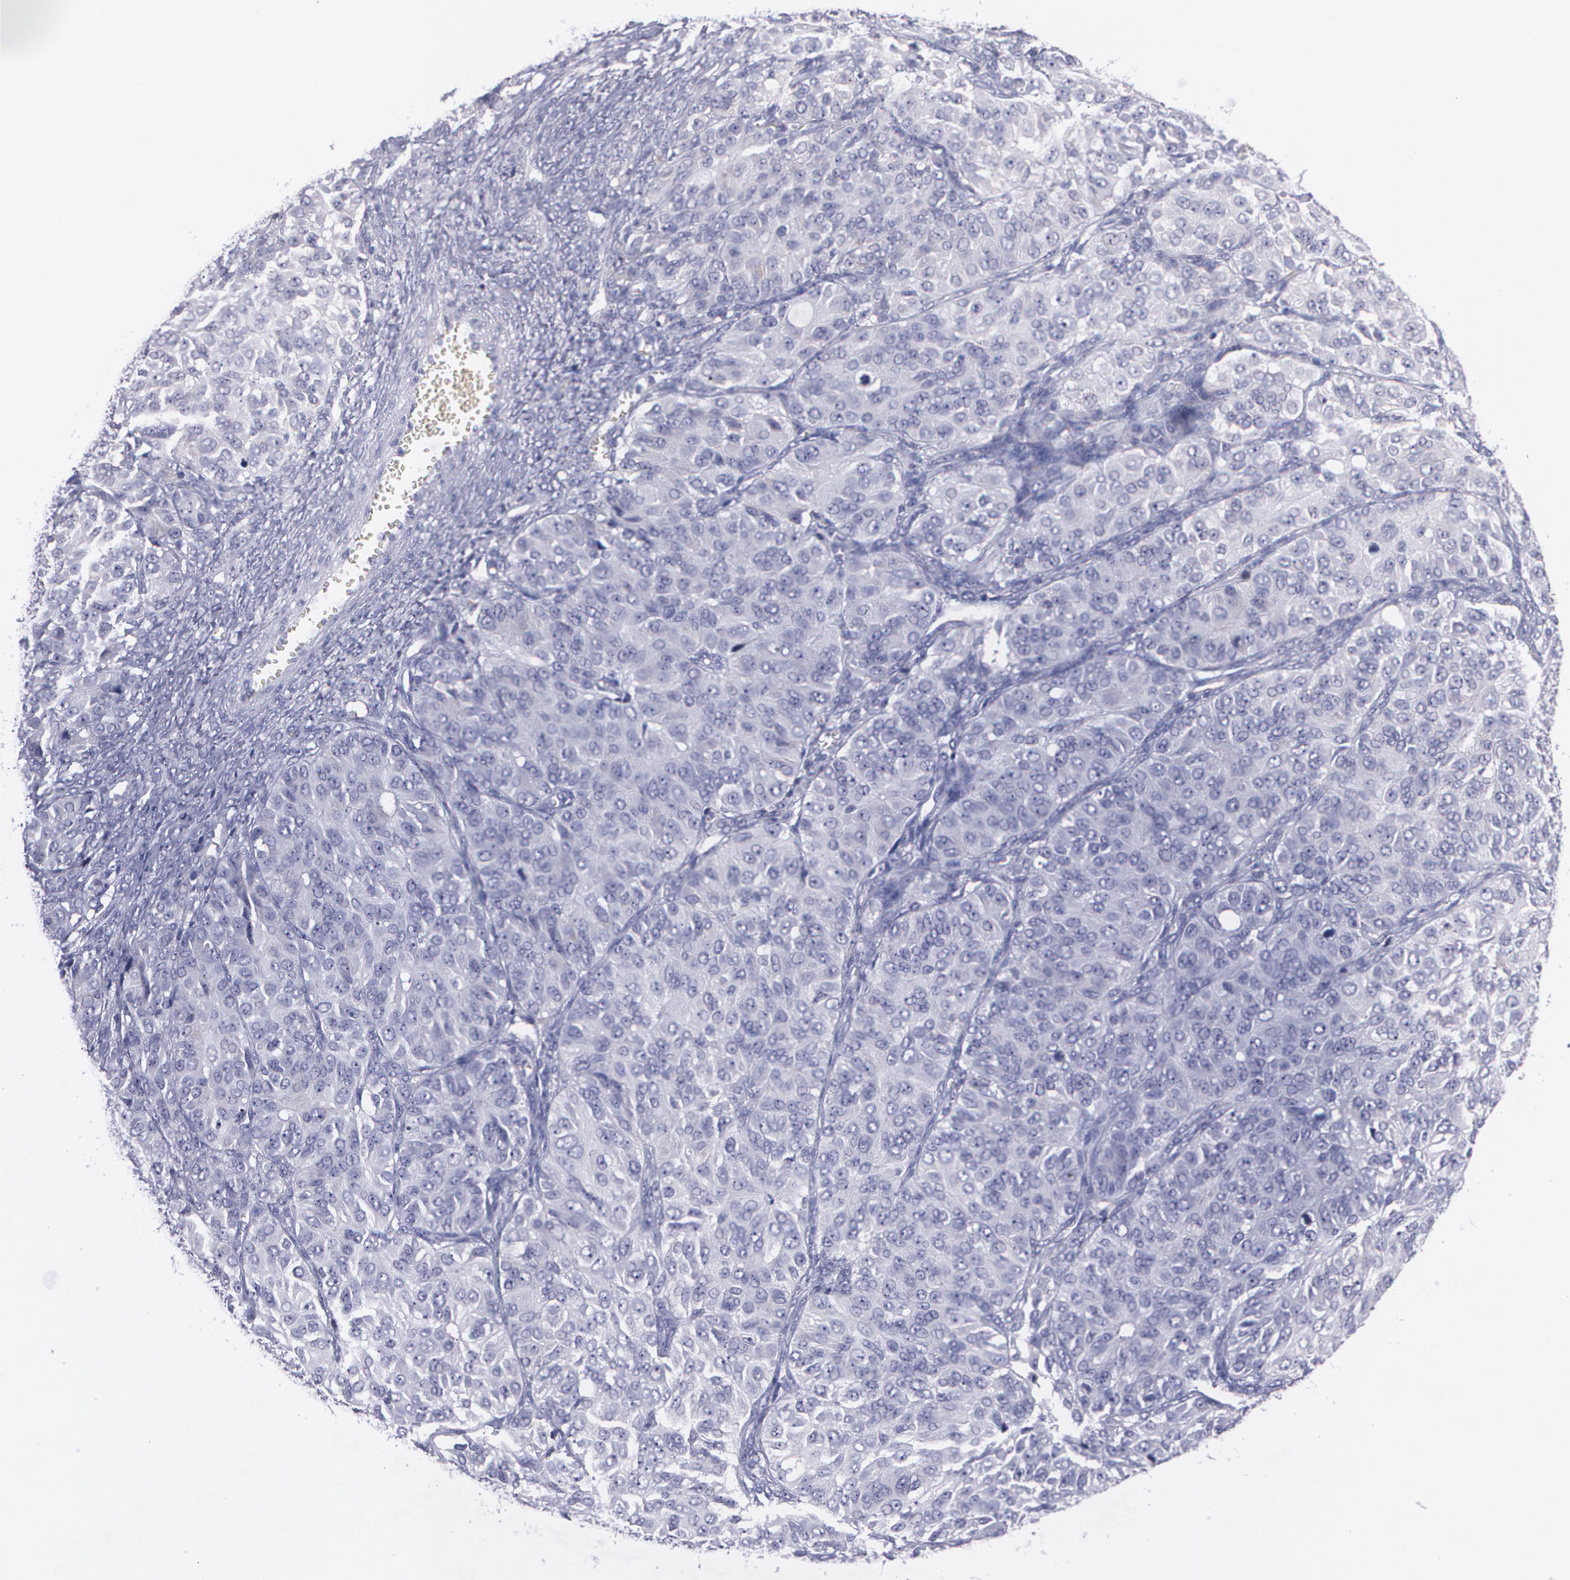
{"staining": {"intensity": "negative", "quantity": "none", "location": "none"}, "tissue": "ovarian cancer", "cell_type": "Tumor cells", "image_type": "cancer", "snomed": [{"axis": "morphology", "description": "Carcinoma, endometroid"}, {"axis": "topography", "description": "Ovary"}], "caption": "IHC micrograph of neoplastic tissue: human ovarian endometroid carcinoma stained with DAB (3,3'-diaminobenzidine) shows no significant protein expression in tumor cells. The staining is performed using DAB brown chromogen with nuclei counter-stained in using hematoxylin.", "gene": "HMMR", "patient": {"sex": "female", "age": 51}}